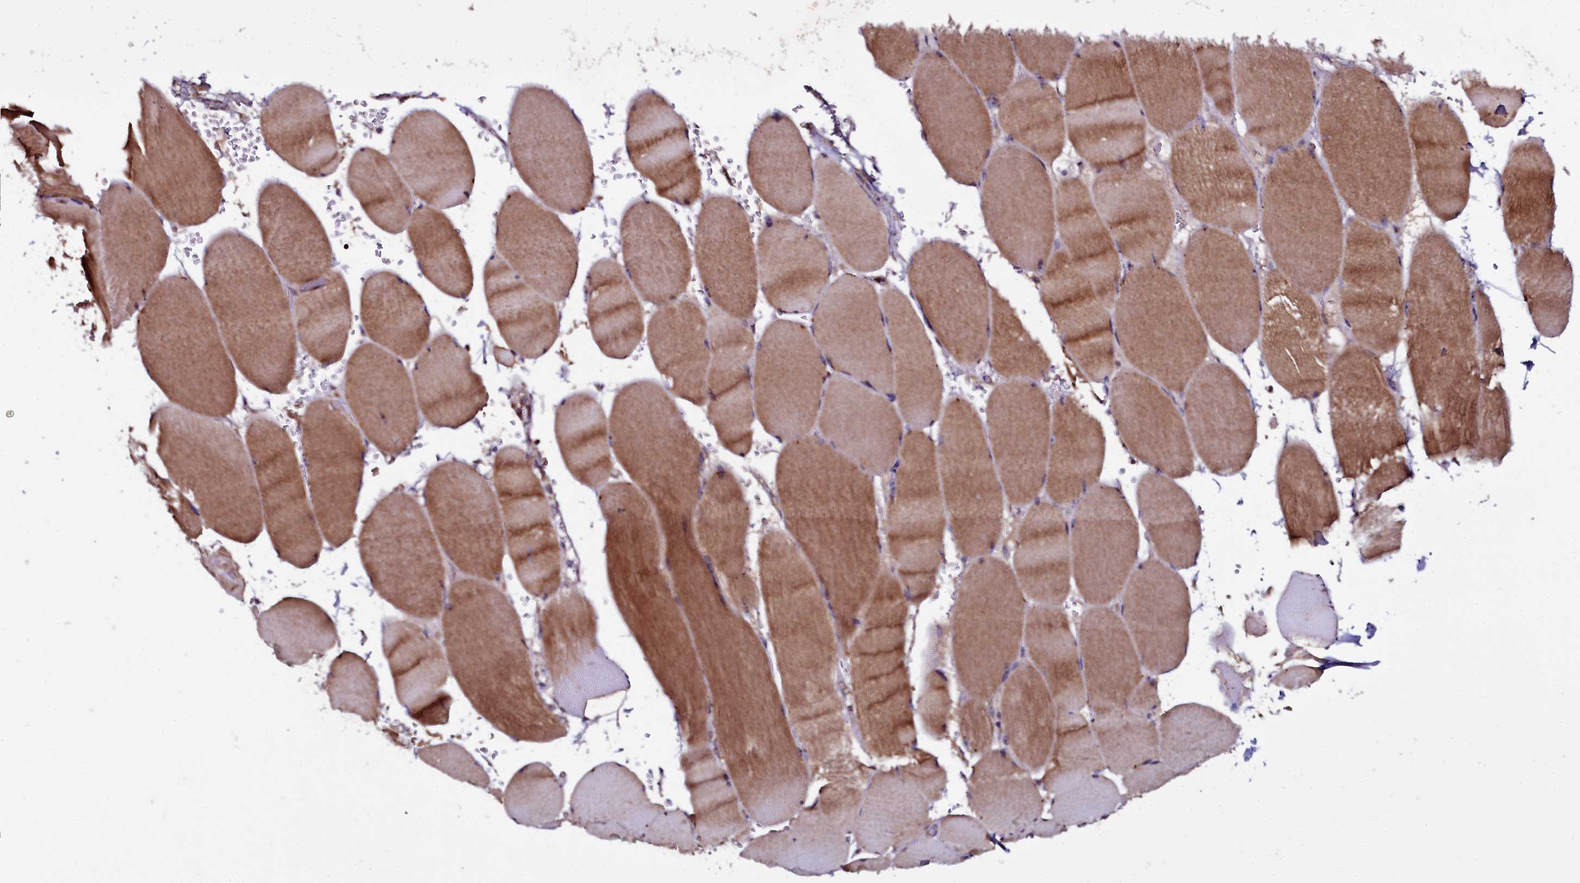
{"staining": {"intensity": "moderate", "quantity": ">75%", "location": "cytoplasmic/membranous"}, "tissue": "skeletal muscle", "cell_type": "Myocytes", "image_type": "normal", "snomed": [{"axis": "morphology", "description": "Normal tissue, NOS"}, {"axis": "topography", "description": "Skeletal muscle"}, {"axis": "topography", "description": "Head-Neck"}], "caption": "Immunohistochemistry (IHC) (DAB (3,3'-diaminobenzidine)) staining of normal human skeletal muscle demonstrates moderate cytoplasmic/membranous protein positivity in approximately >75% of myocytes.", "gene": "NAA80", "patient": {"sex": "male", "age": 66}}